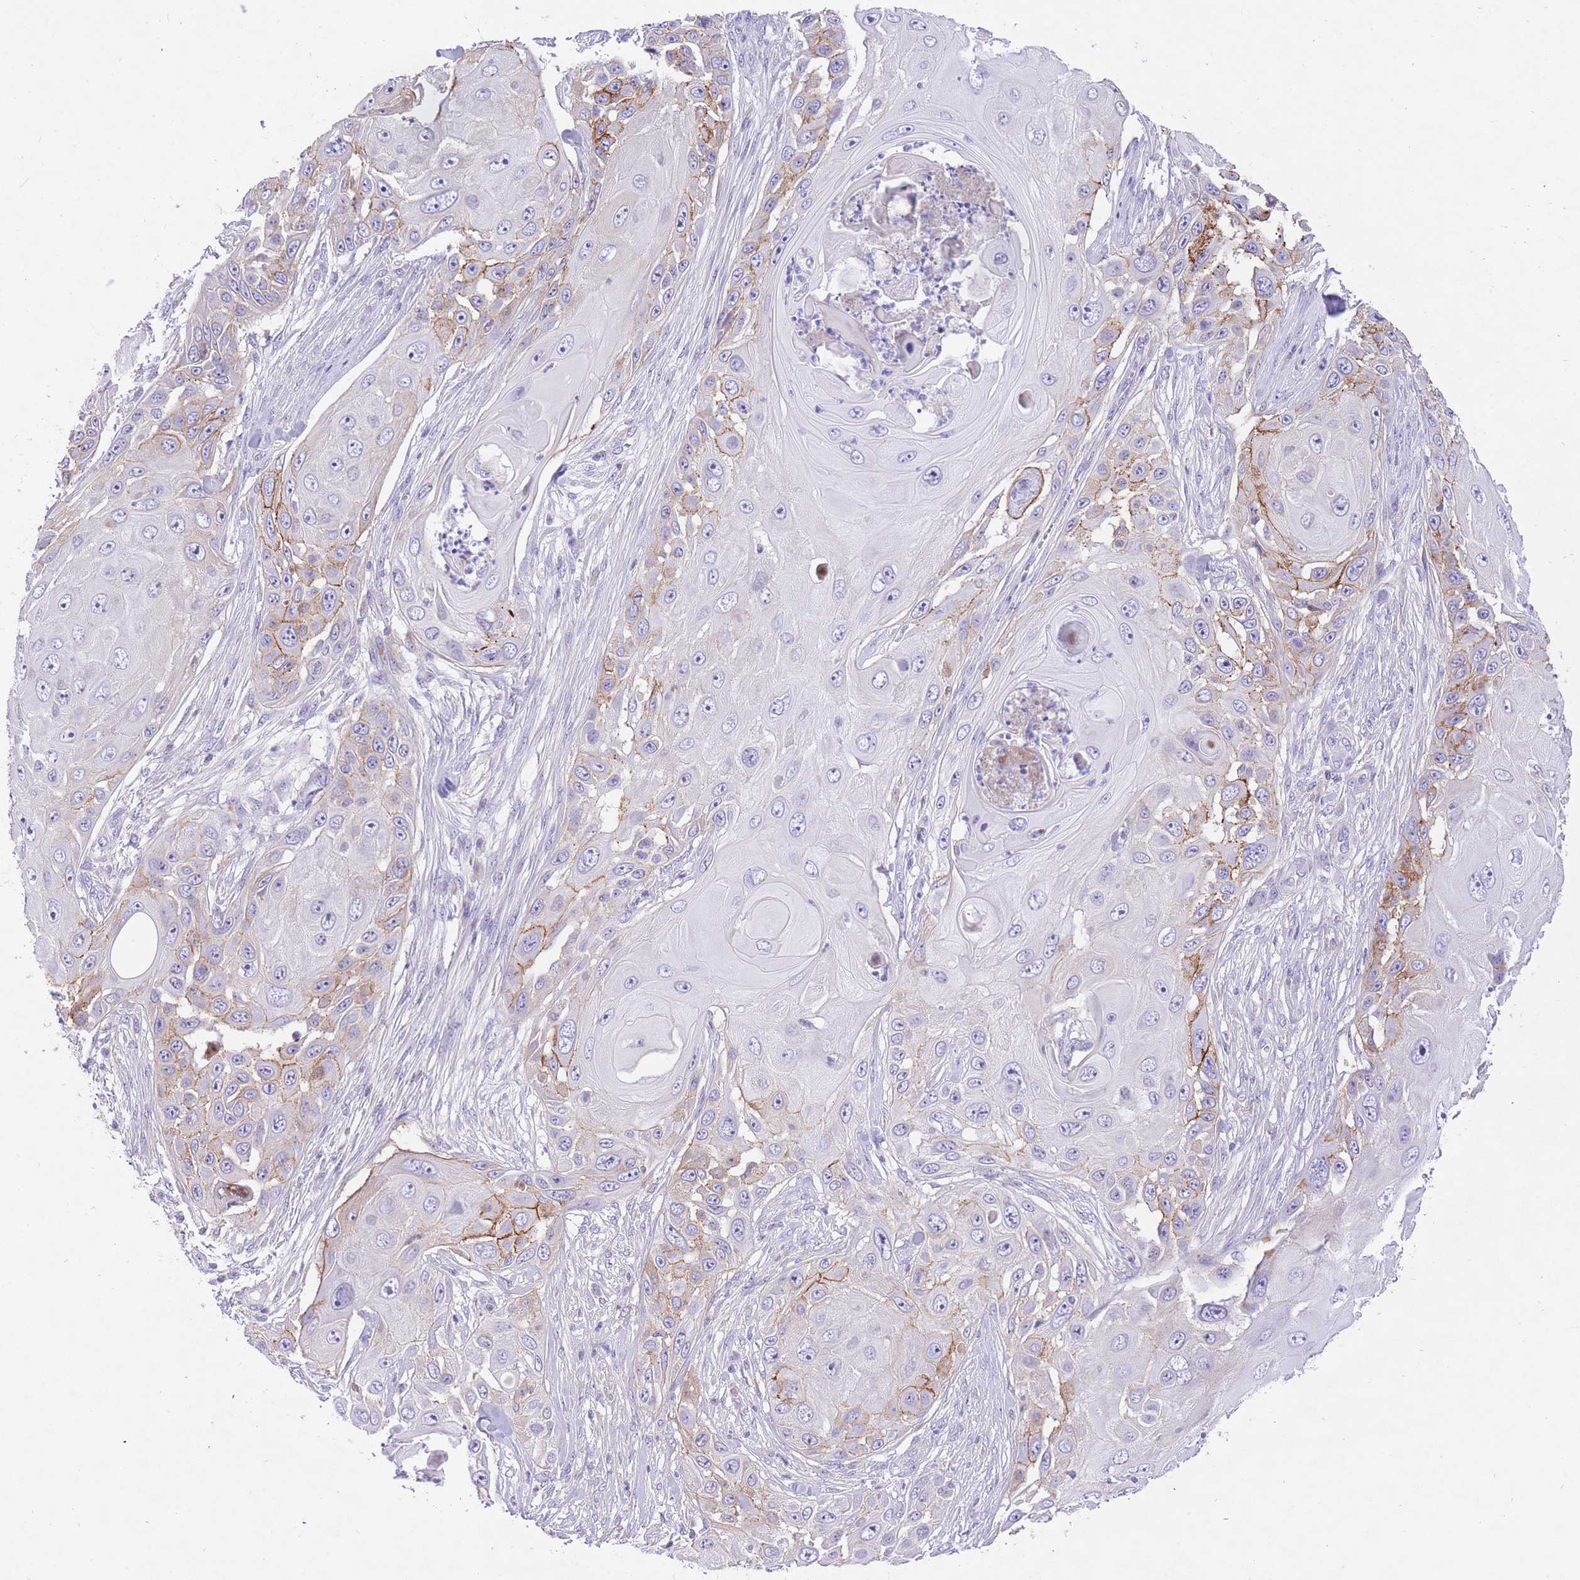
{"staining": {"intensity": "weak", "quantity": "<25%", "location": "cytoplasmic/membranous"}, "tissue": "skin cancer", "cell_type": "Tumor cells", "image_type": "cancer", "snomed": [{"axis": "morphology", "description": "Squamous cell carcinoma, NOS"}, {"axis": "topography", "description": "Skin"}], "caption": "Immunohistochemical staining of human skin squamous cell carcinoma exhibits no significant expression in tumor cells. Brightfield microscopy of immunohistochemistry (IHC) stained with DAB (brown) and hematoxylin (blue), captured at high magnification.", "gene": "HRG", "patient": {"sex": "female", "age": 44}}